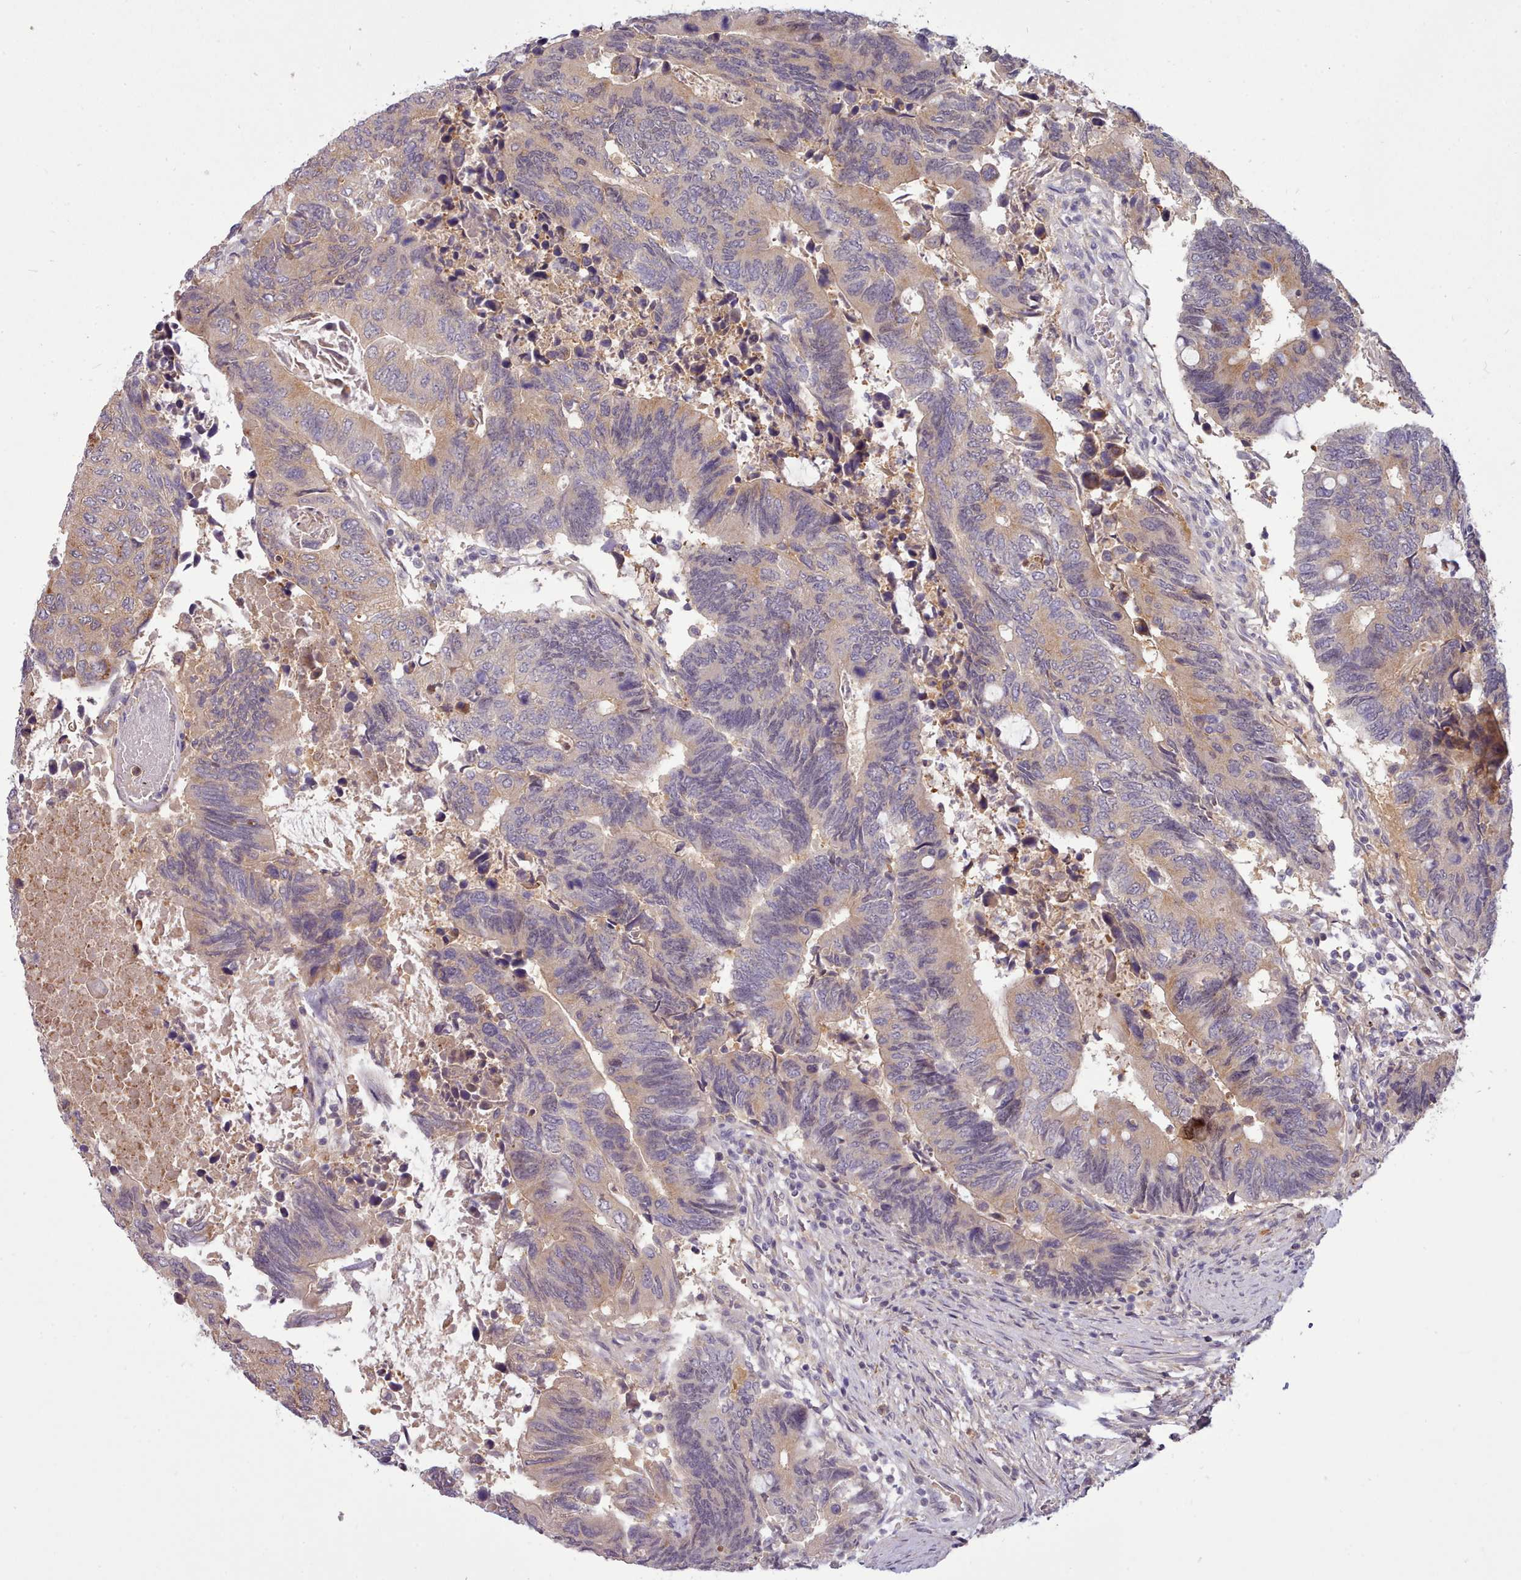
{"staining": {"intensity": "moderate", "quantity": "25%-75%", "location": "cytoplasmic/membranous"}, "tissue": "colorectal cancer", "cell_type": "Tumor cells", "image_type": "cancer", "snomed": [{"axis": "morphology", "description": "Adenocarcinoma, NOS"}, {"axis": "topography", "description": "Colon"}], "caption": "Immunohistochemistry (IHC) photomicrograph of neoplastic tissue: human colorectal adenocarcinoma stained using IHC demonstrates medium levels of moderate protein expression localized specifically in the cytoplasmic/membranous of tumor cells, appearing as a cytoplasmic/membranous brown color.", "gene": "ARL17A", "patient": {"sex": "male", "age": 87}}